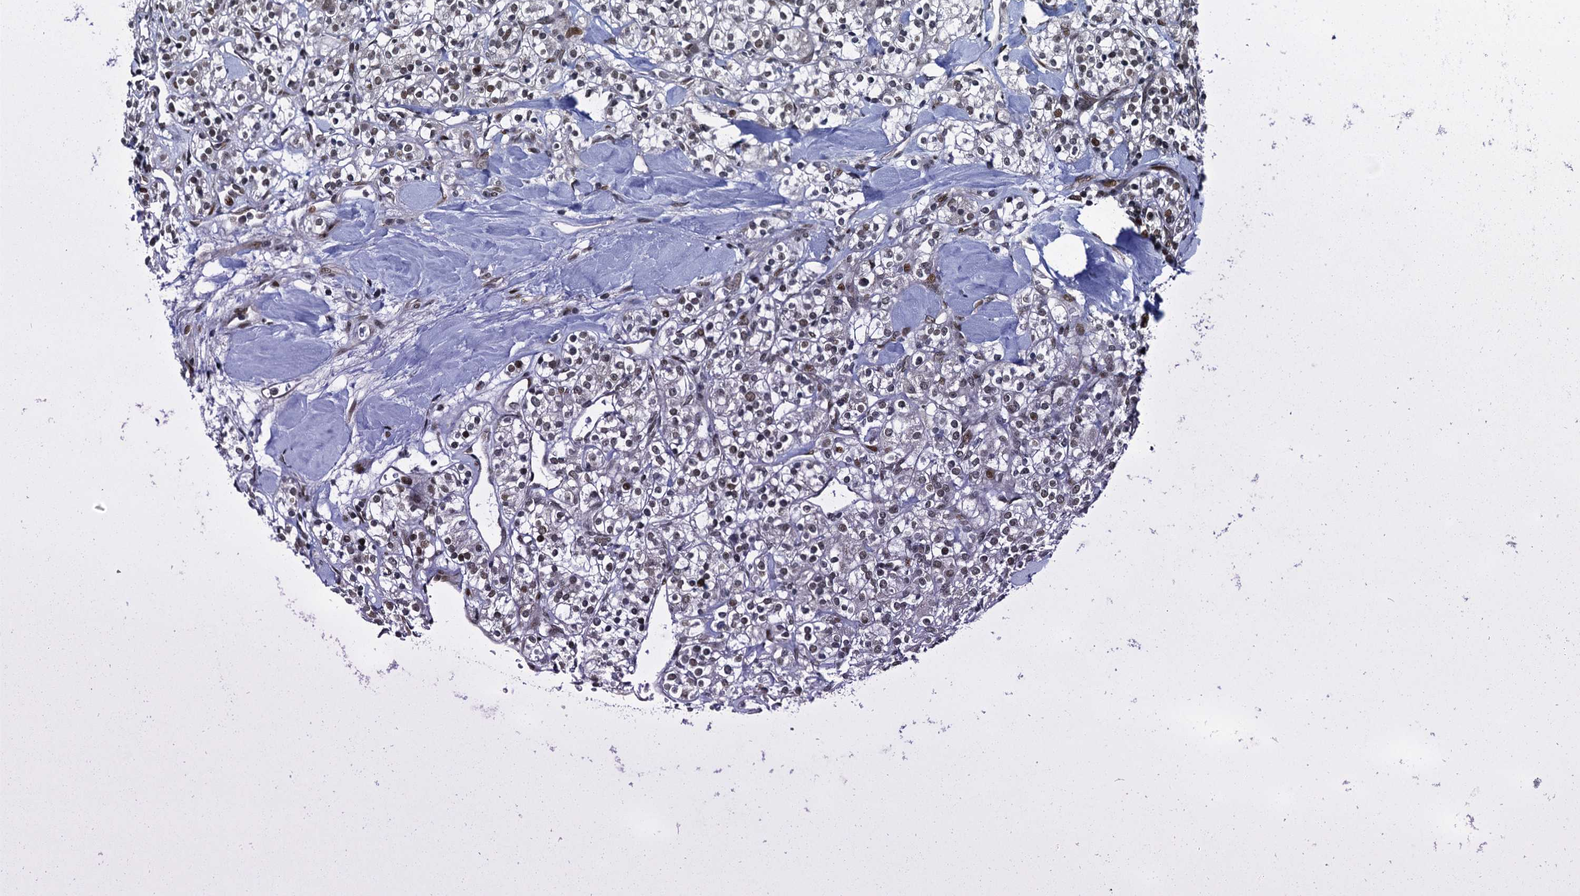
{"staining": {"intensity": "weak", "quantity": "25%-75%", "location": "nuclear"}, "tissue": "renal cancer", "cell_type": "Tumor cells", "image_type": "cancer", "snomed": [{"axis": "morphology", "description": "Adenocarcinoma, NOS"}, {"axis": "topography", "description": "Kidney"}], "caption": "Renal cancer (adenocarcinoma) stained with a protein marker reveals weak staining in tumor cells.", "gene": "RUFY2", "patient": {"sex": "male", "age": 77}}